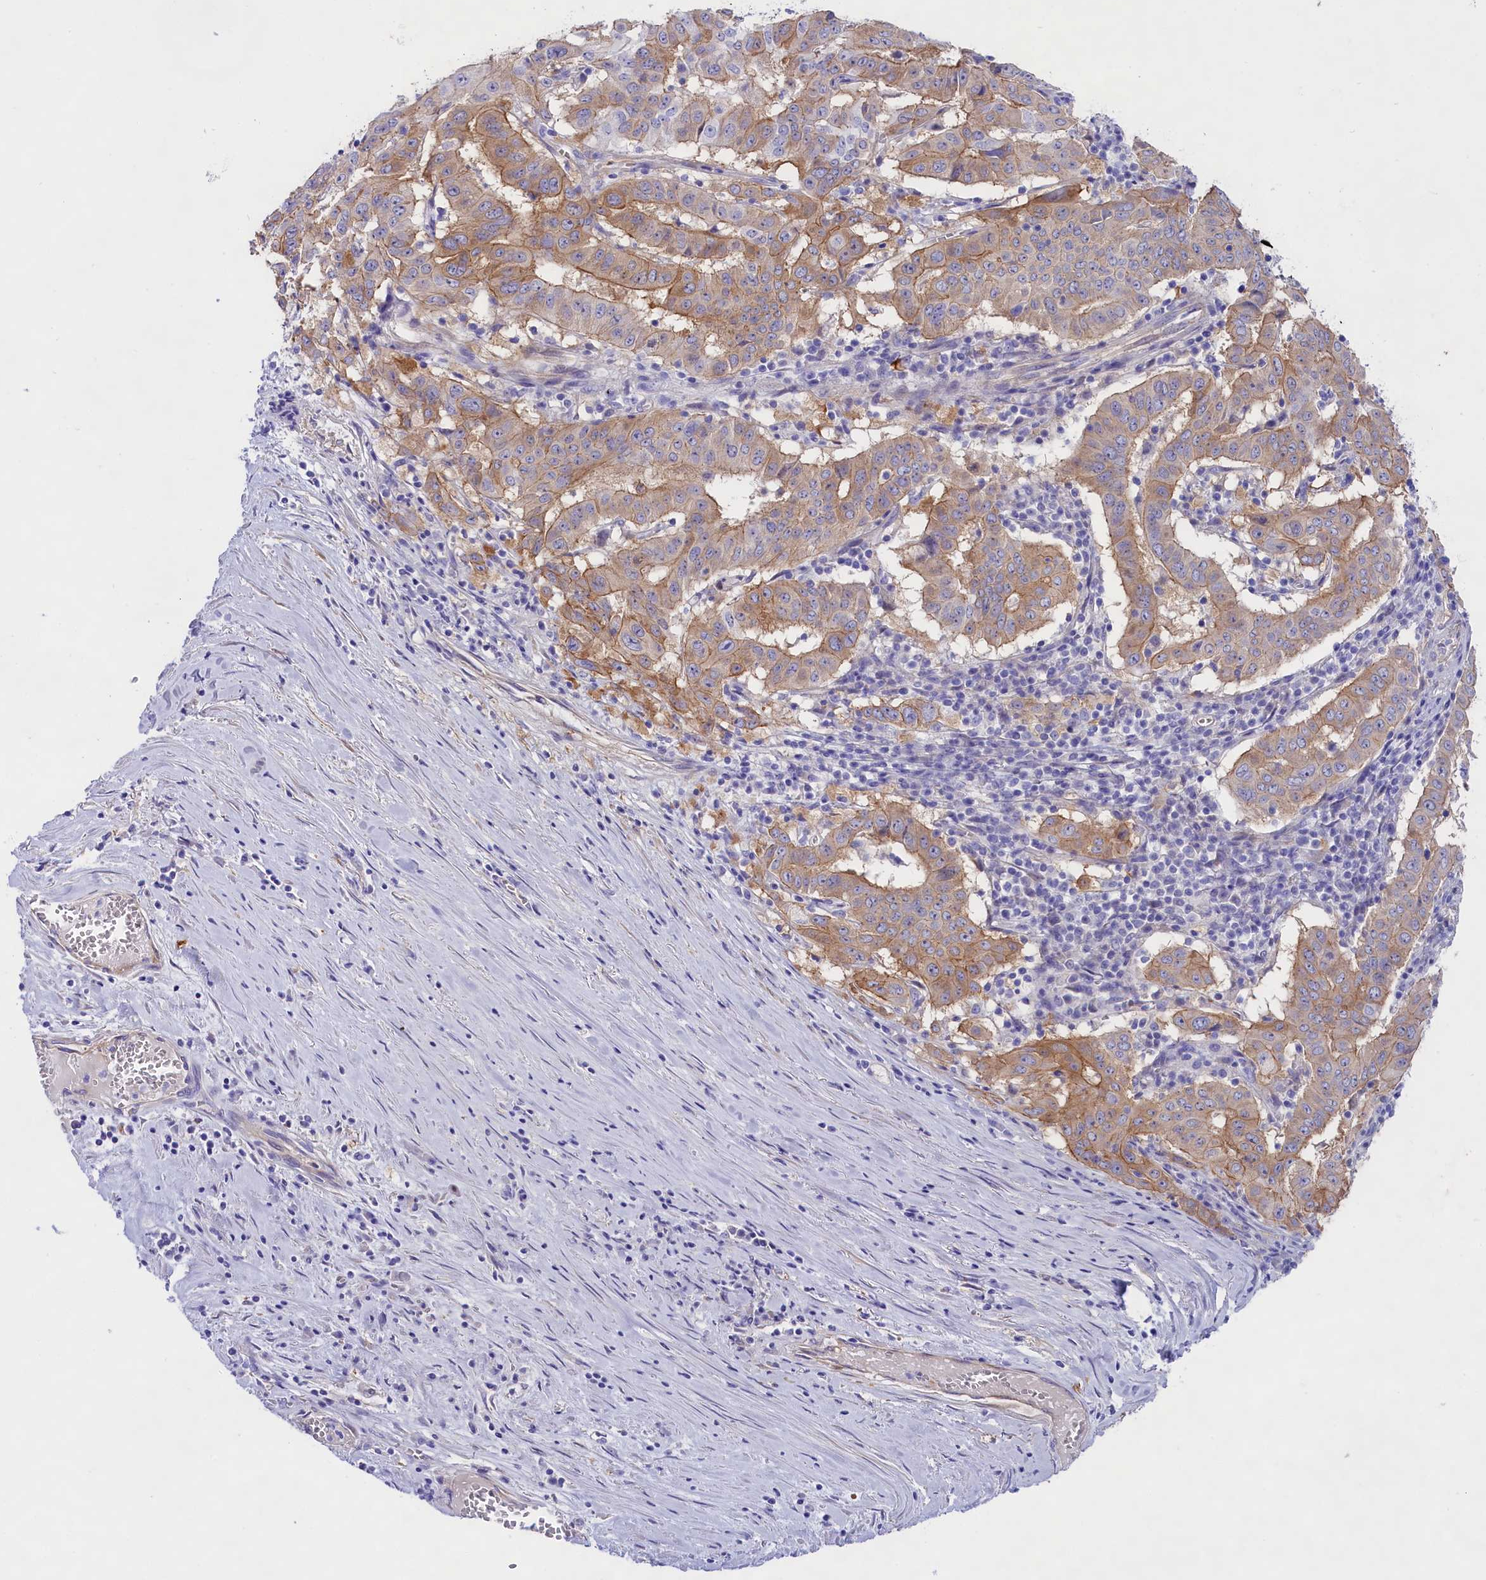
{"staining": {"intensity": "moderate", "quantity": "25%-75%", "location": "cytoplasmic/membranous"}, "tissue": "pancreatic cancer", "cell_type": "Tumor cells", "image_type": "cancer", "snomed": [{"axis": "morphology", "description": "Adenocarcinoma, NOS"}, {"axis": "topography", "description": "Pancreas"}], "caption": "Approximately 25%-75% of tumor cells in human pancreatic cancer show moderate cytoplasmic/membranous protein expression as visualized by brown immunohistochemical staining.", "gene": "PPP1R13L", "patient": {"sex": "male", "age": 63}}